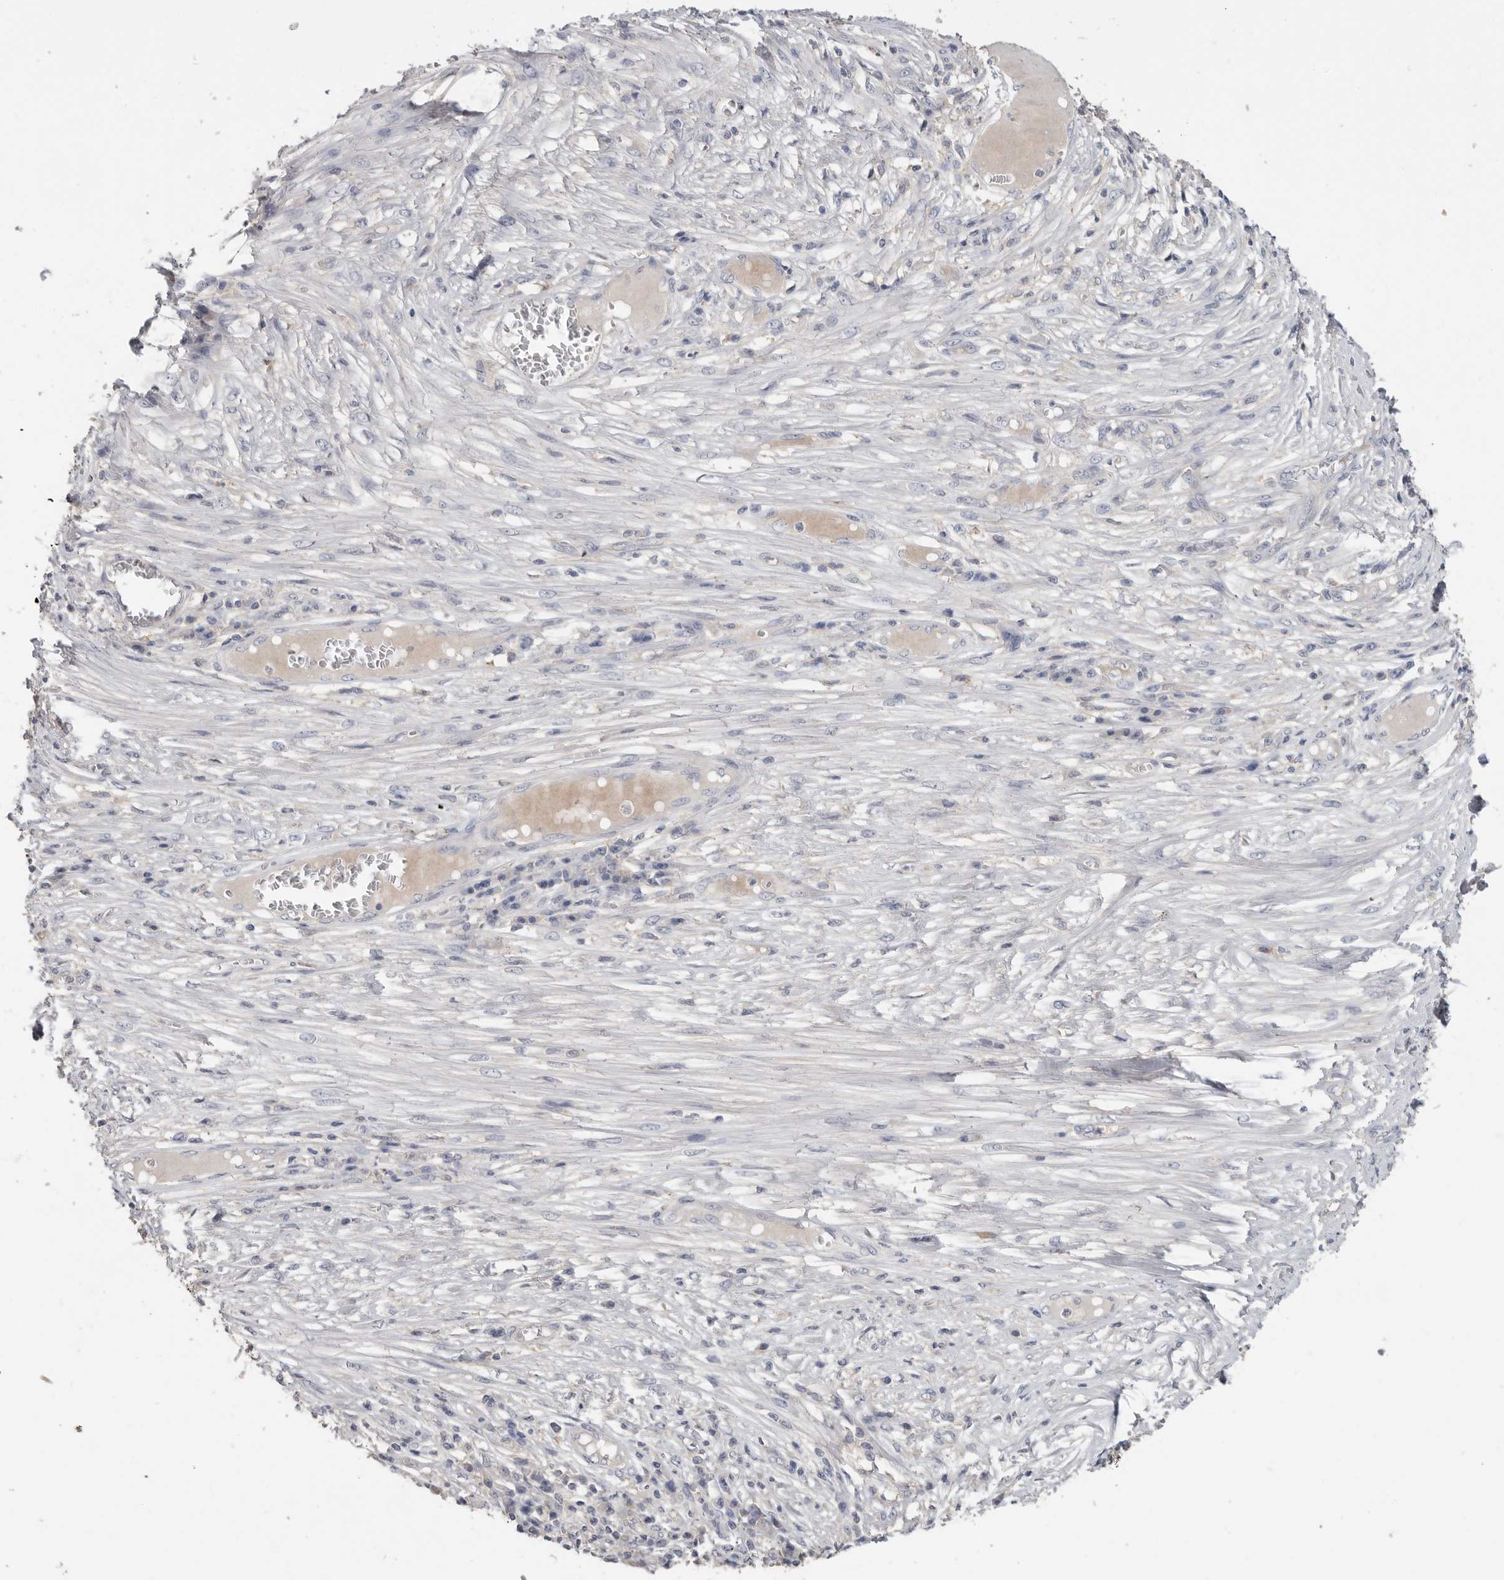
{"staining": {"intensity": "negative", "quantity": "none", "location": "none"}, "tissue": "skin cancer", "cell_type": "Tumor cells", "image_type": "cancer", "snomed": [{"axis": "morphology", "description": "Squamous cell carcinoma, NOS"}, {"axis": "topography", "description": "Skin"}], "caption": "This is an immunohistochemistry (IHC) histopathology image of skin cancer. There is no staining in tumor cells.", "gene": "WDTC1", "patient": {"sex": "male", "age": 55}}